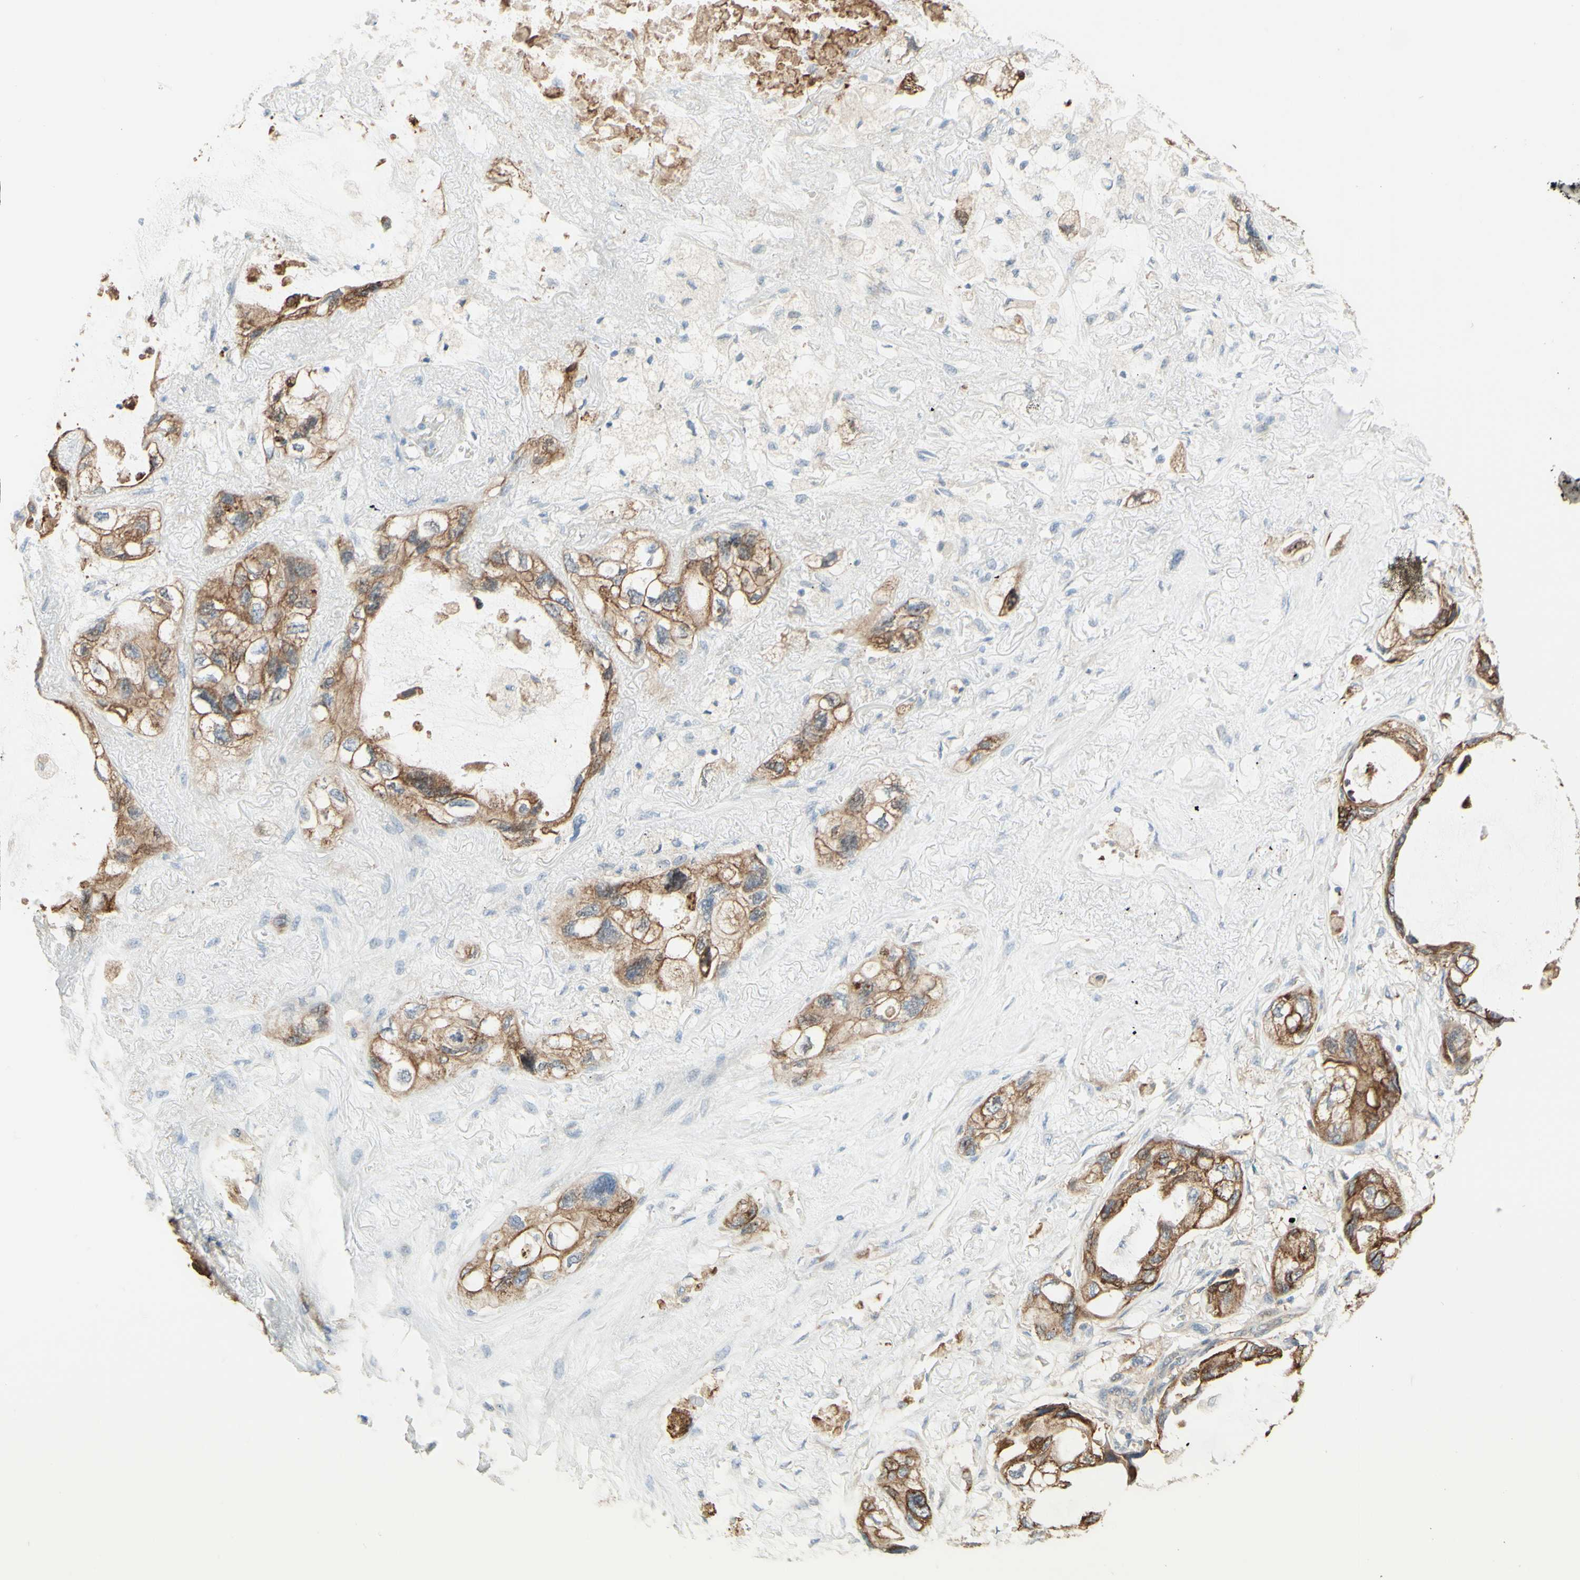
{"staining": {"intensity": "moderate", "quantity": ">75%", "location": "cytoplasmic/membranous"}, "tissue": "lung cancer", "cell_type": "Tumor cells", "image_type": "cancer", "snomed": [{"axis": "morphology", "description": "Squamous cell carcinoma, NOS"}, {"axis": "topography", "description": "Lung"}], "caption": "High-power microscopy captured an IHC micrograph of squamous cell carcinoma (lung), revealing moderate cytoplasmic/membranous staining in approximately >75% of tumor cells.", "gene": "RNF149", "patient": {"sex": "female", "age": 73}}